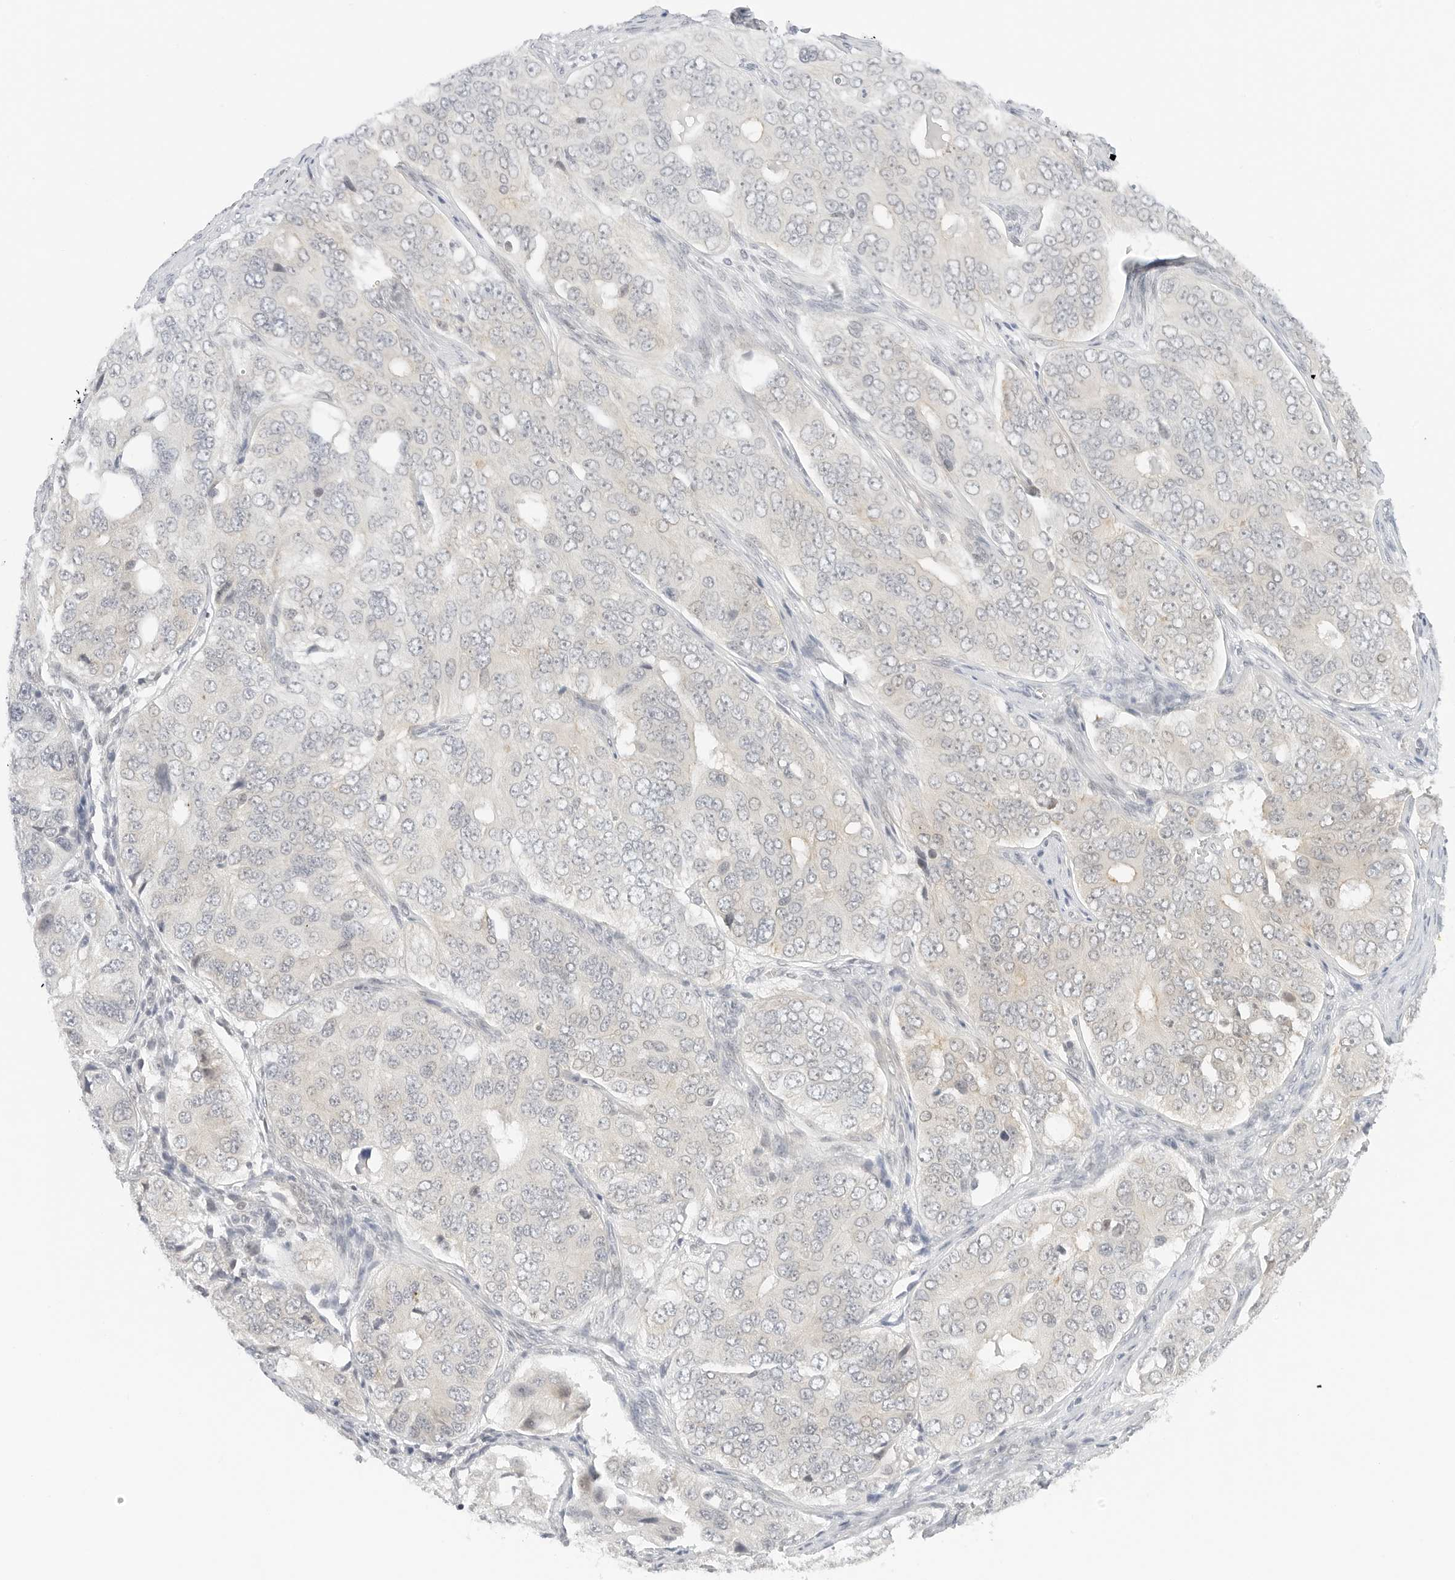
{"staining": {"intensity": "negative", "quantity": "none", "location": "none"}, "tissue": "ovarian cancer", "cell_type": "Tumor cells", "image_type": "cancer", "snomed": [{"axis": "morphology", "description": "Carcinoma, endometroid"}, {"axis": "topography", "description": "Ovary"}], "caption": "An immunohistochemistry (IHC) image of ovarian cancer (endometroid carcinoma) is shown. There is no staining in tumor cells of ovarian cancer (endometroid carcinoma).", "gene": "NEO1", "patient": {"sex": "female", "age": 51}}